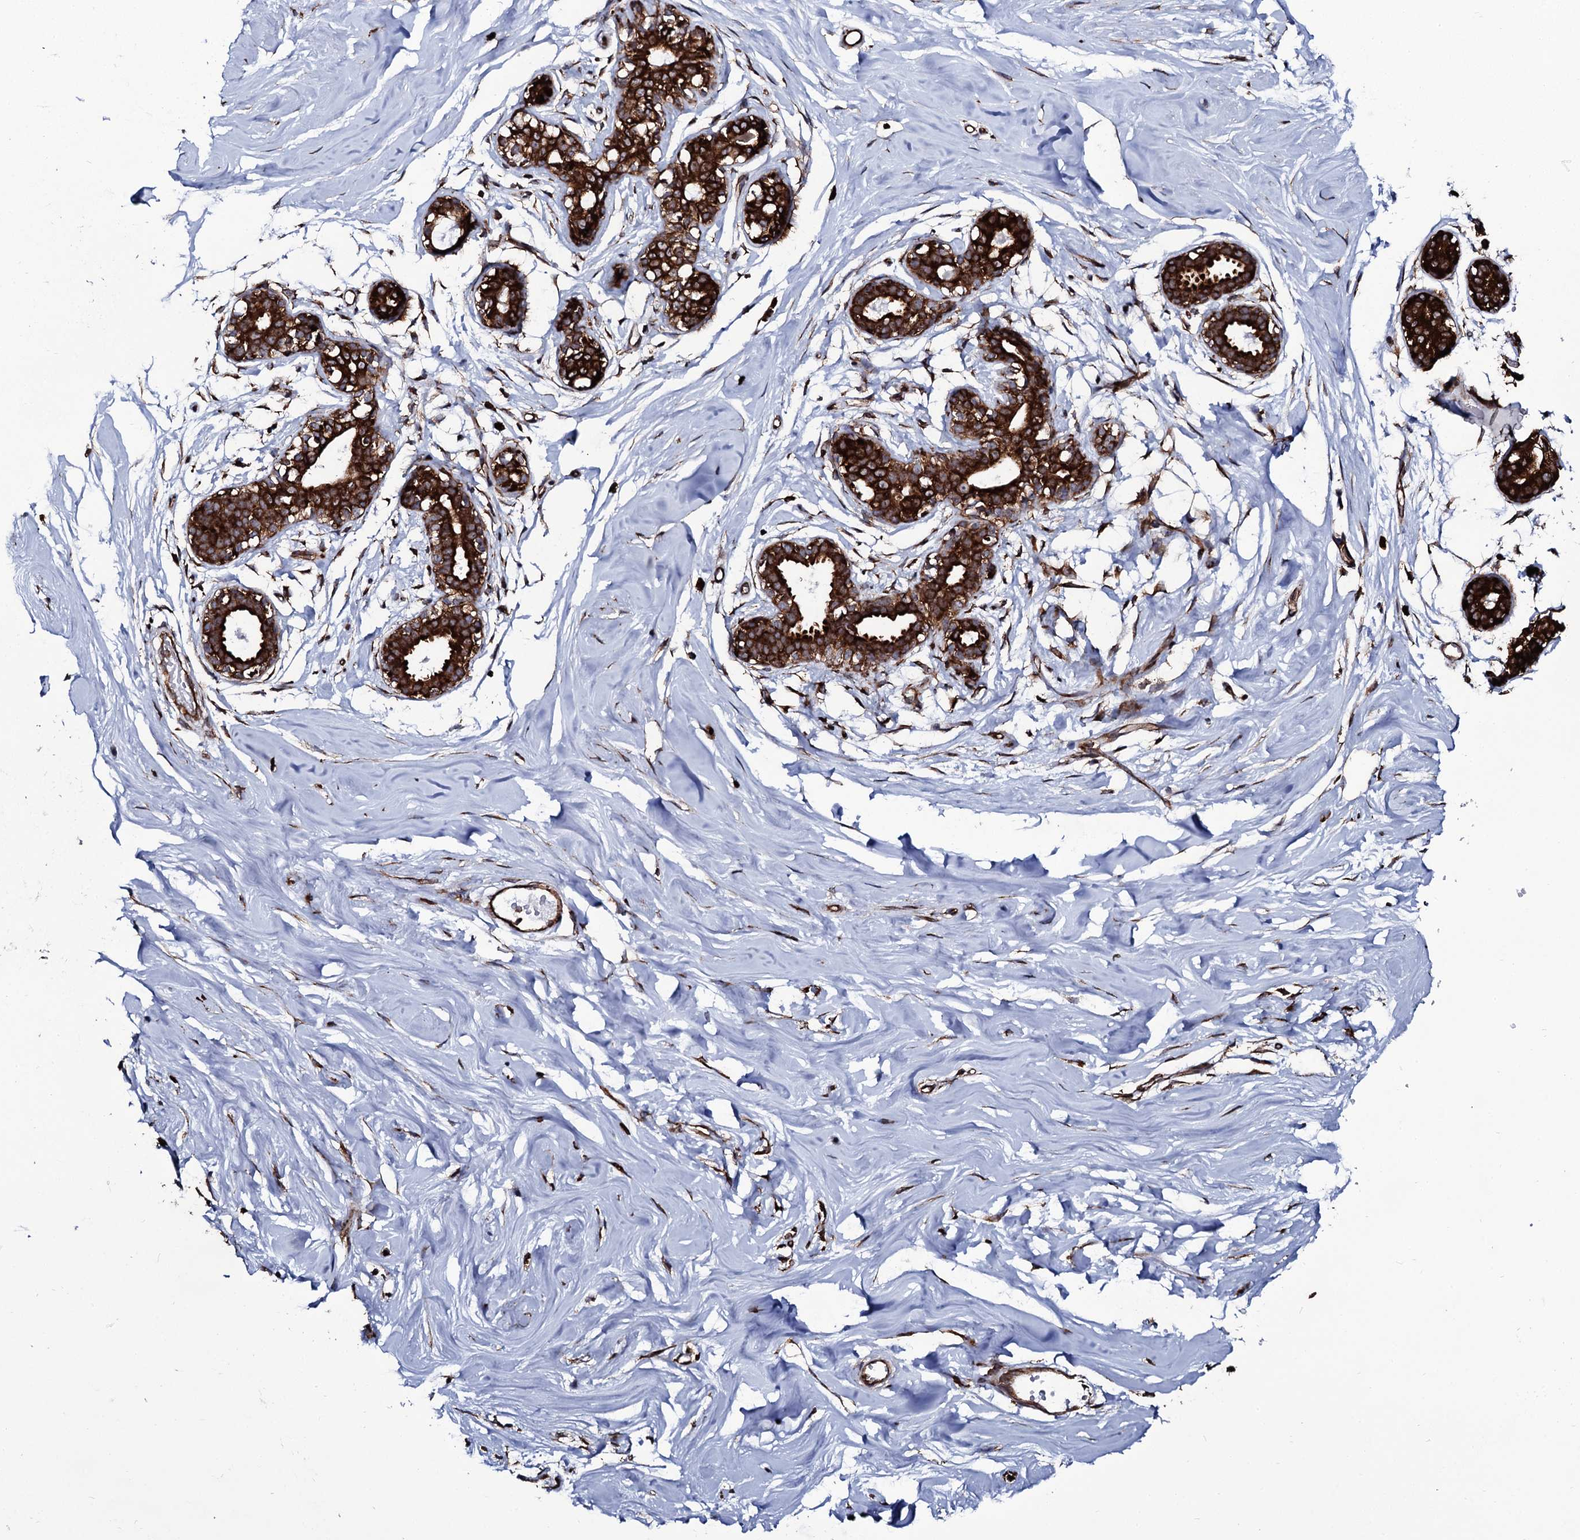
{"staining": {"intensity": "strong", "quantity": ">75%", "location": "cytoplasmic/membranous"}, "tissue": "breast", "cell_type": "Adipocytes", "image_type": "normal", "snomed": [{"axis": "morphology", "description": "Normal tissue, NOS"}, {"axis": "morphology", "description": "Adenoma, NOS"}, {"axis": "topography", "description": "Breast"}], "caption": "A high amount of strong cytoplasmic/membranous staining is appreciated in about >75% of adipocytes in normal breast.", "gene": "SPTY2D1", "patient": {"sex": "female", "age": 23}}